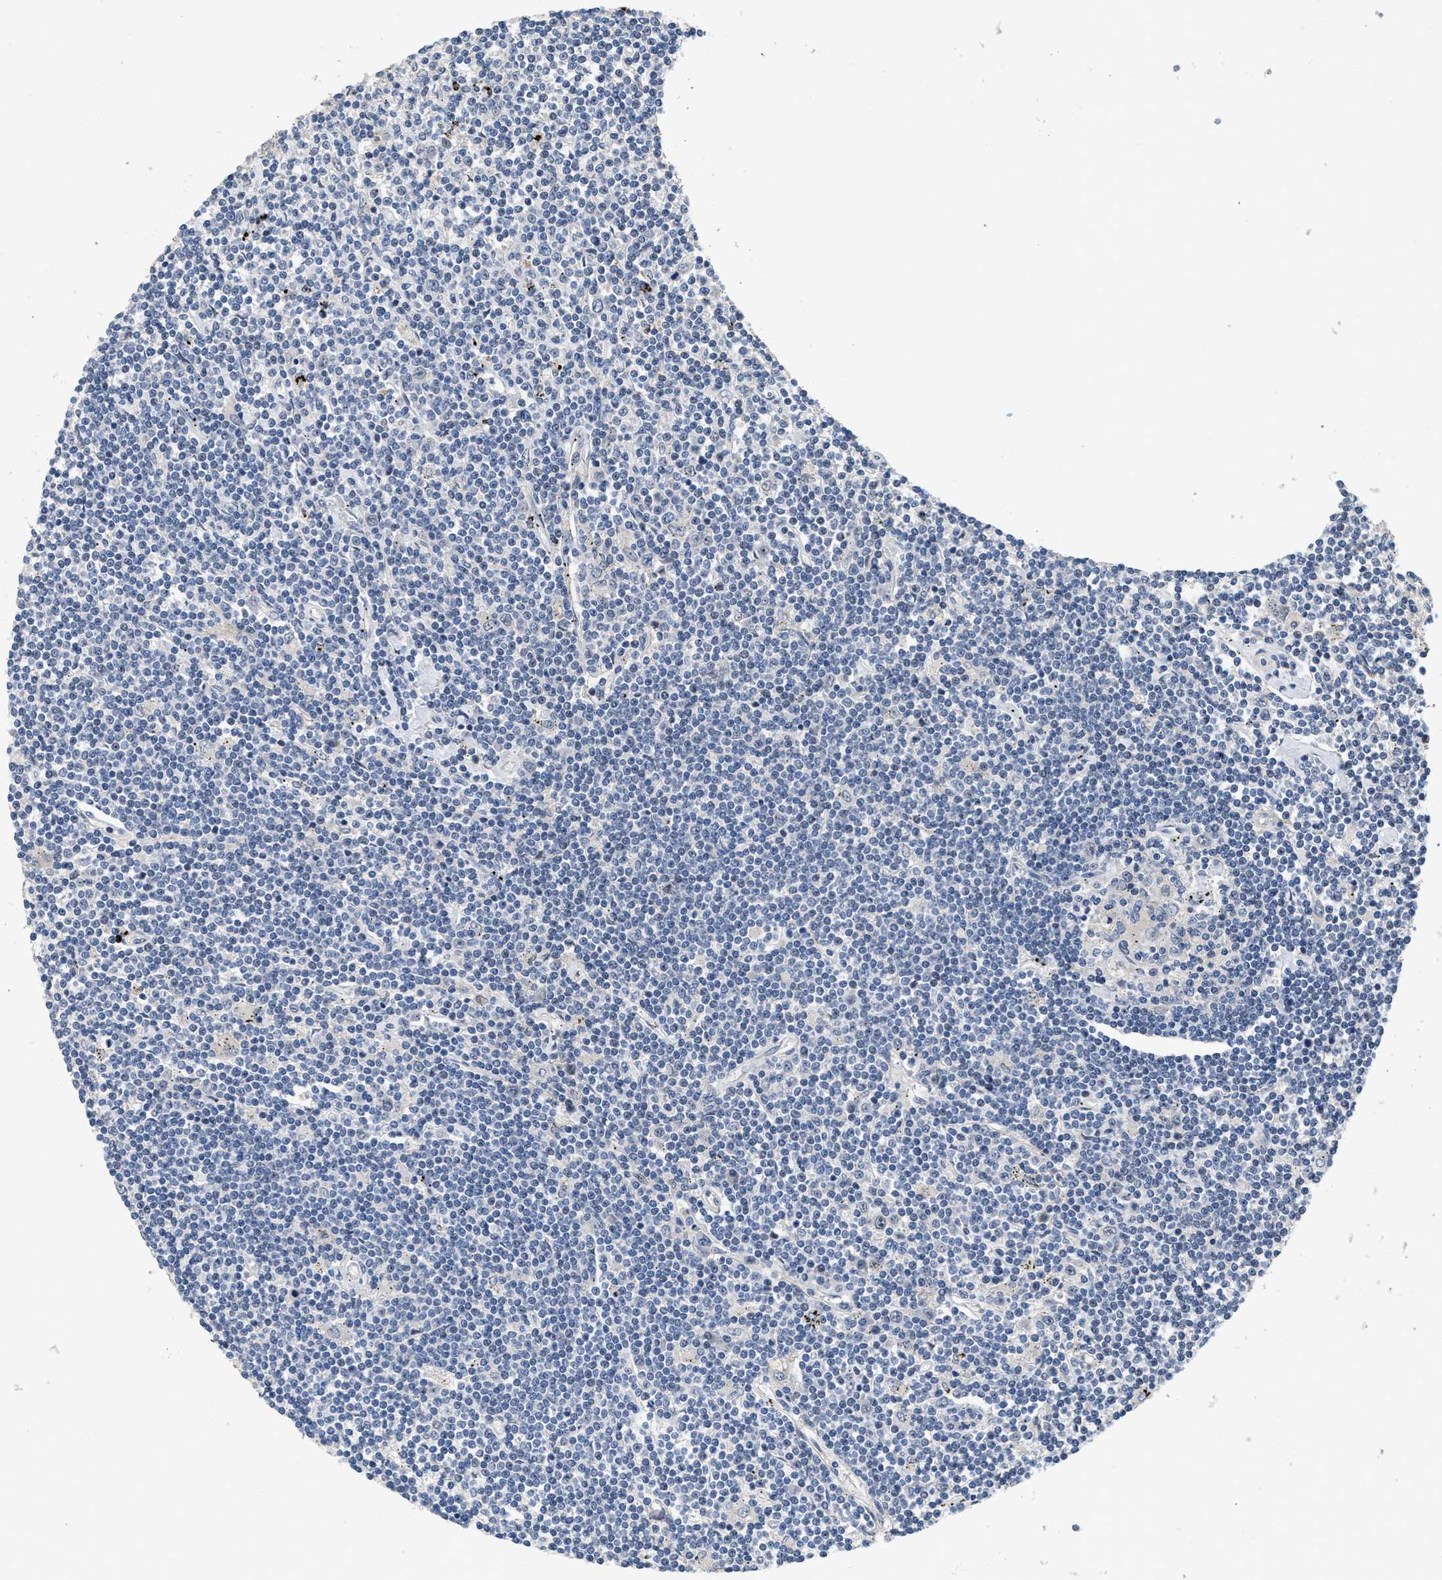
{"staining": {"intensity": "negative", "quantity": "none", "location": "none"}, "tissue": "lymphoma", "cell_type": "Tumor cells", "image_type": "cancer", "snomed": [{"axis": "morphology", "description": "Malignant lymphoma, non-Hodgkin's type, Low grade"}, {"axis": "topography", "description": "Spleen"}], "caption": "Malignant lymphoma, non-Hodgkin's type (low-grade) stained for a protein using immunohistochemistry (IHC) exhibits no positivity tumor cells.", "gene": "PAPOLG", "patient": {"sex": "male", "age": 76}}